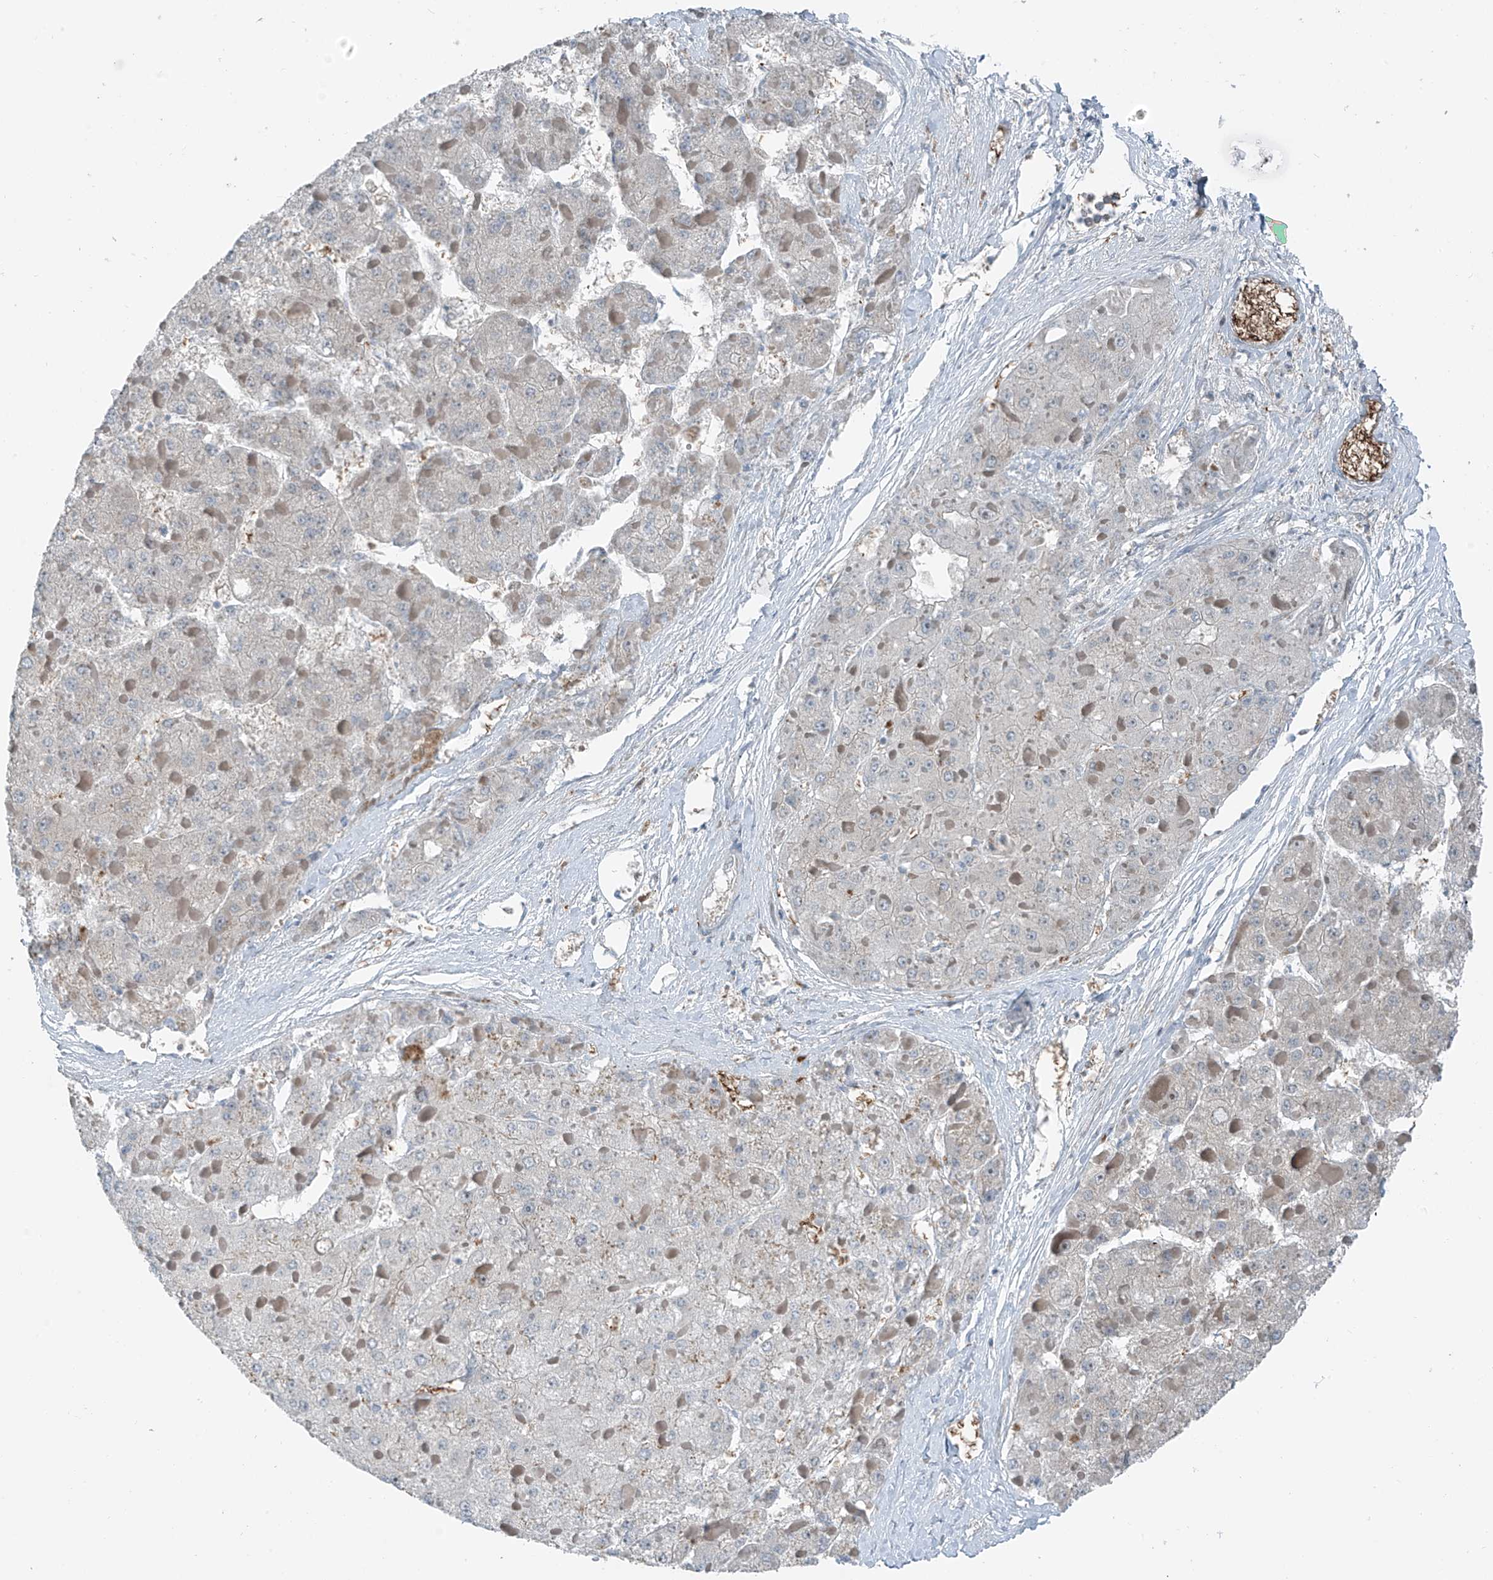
{"staining": {"intensity": "negative", "quantity": "none", "location": "none"}, "tissue": "liver cancer", "cell_type": "Tumor cells", "image_type": "cancer", "snomed": [{"axis": "morphology", "description": "Carcinoma, Hepatocellular, NOS"}, {"axis": "topography", "description": "Liver"}], "caption": "An image of human hepatocellular carcinoma (liver) is negative for staining in tumor cells.", "gene": "SLC12A6", "patient": {"sex": "female", "age": 73}}